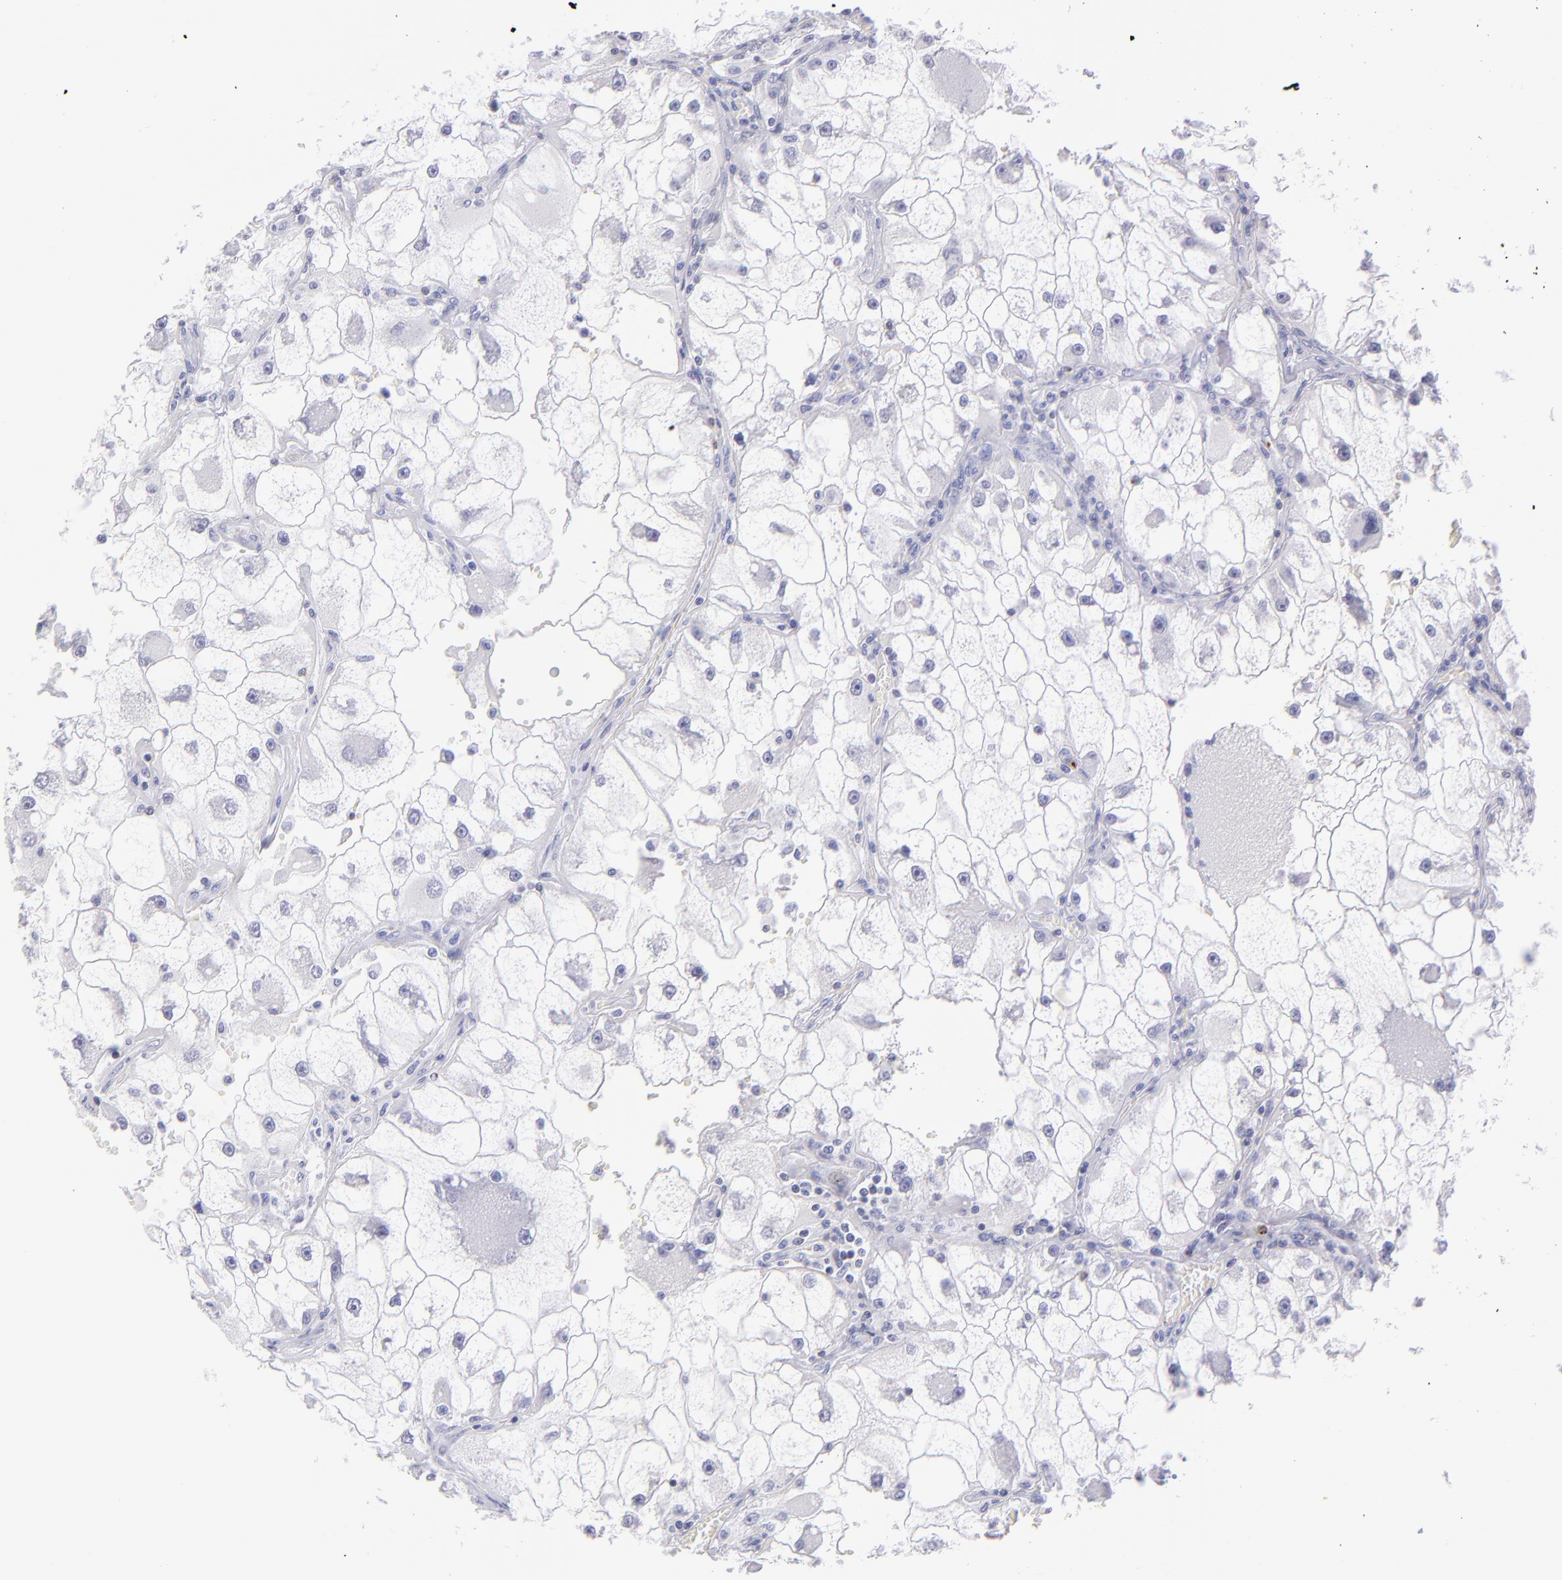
{"staining": {"intensity": "negative", "quantity": "none", "location": "none"}, "tissue": "renal cancer", "cell_type": "Tumor cells", "image_type": "cancer", "snomed": [{"axis": "morphology", "description": "Adenocarcinoma, NOS"}, {"axis": "topography", "description": "Kidney"}], "caption": "The micrograph reveals no significant staining in tumor cells of adenocarcinoma (renal). Nuclei are stained in blue.", "gene": "PRF1", "patient": {"sex": "female", "age": 73}}